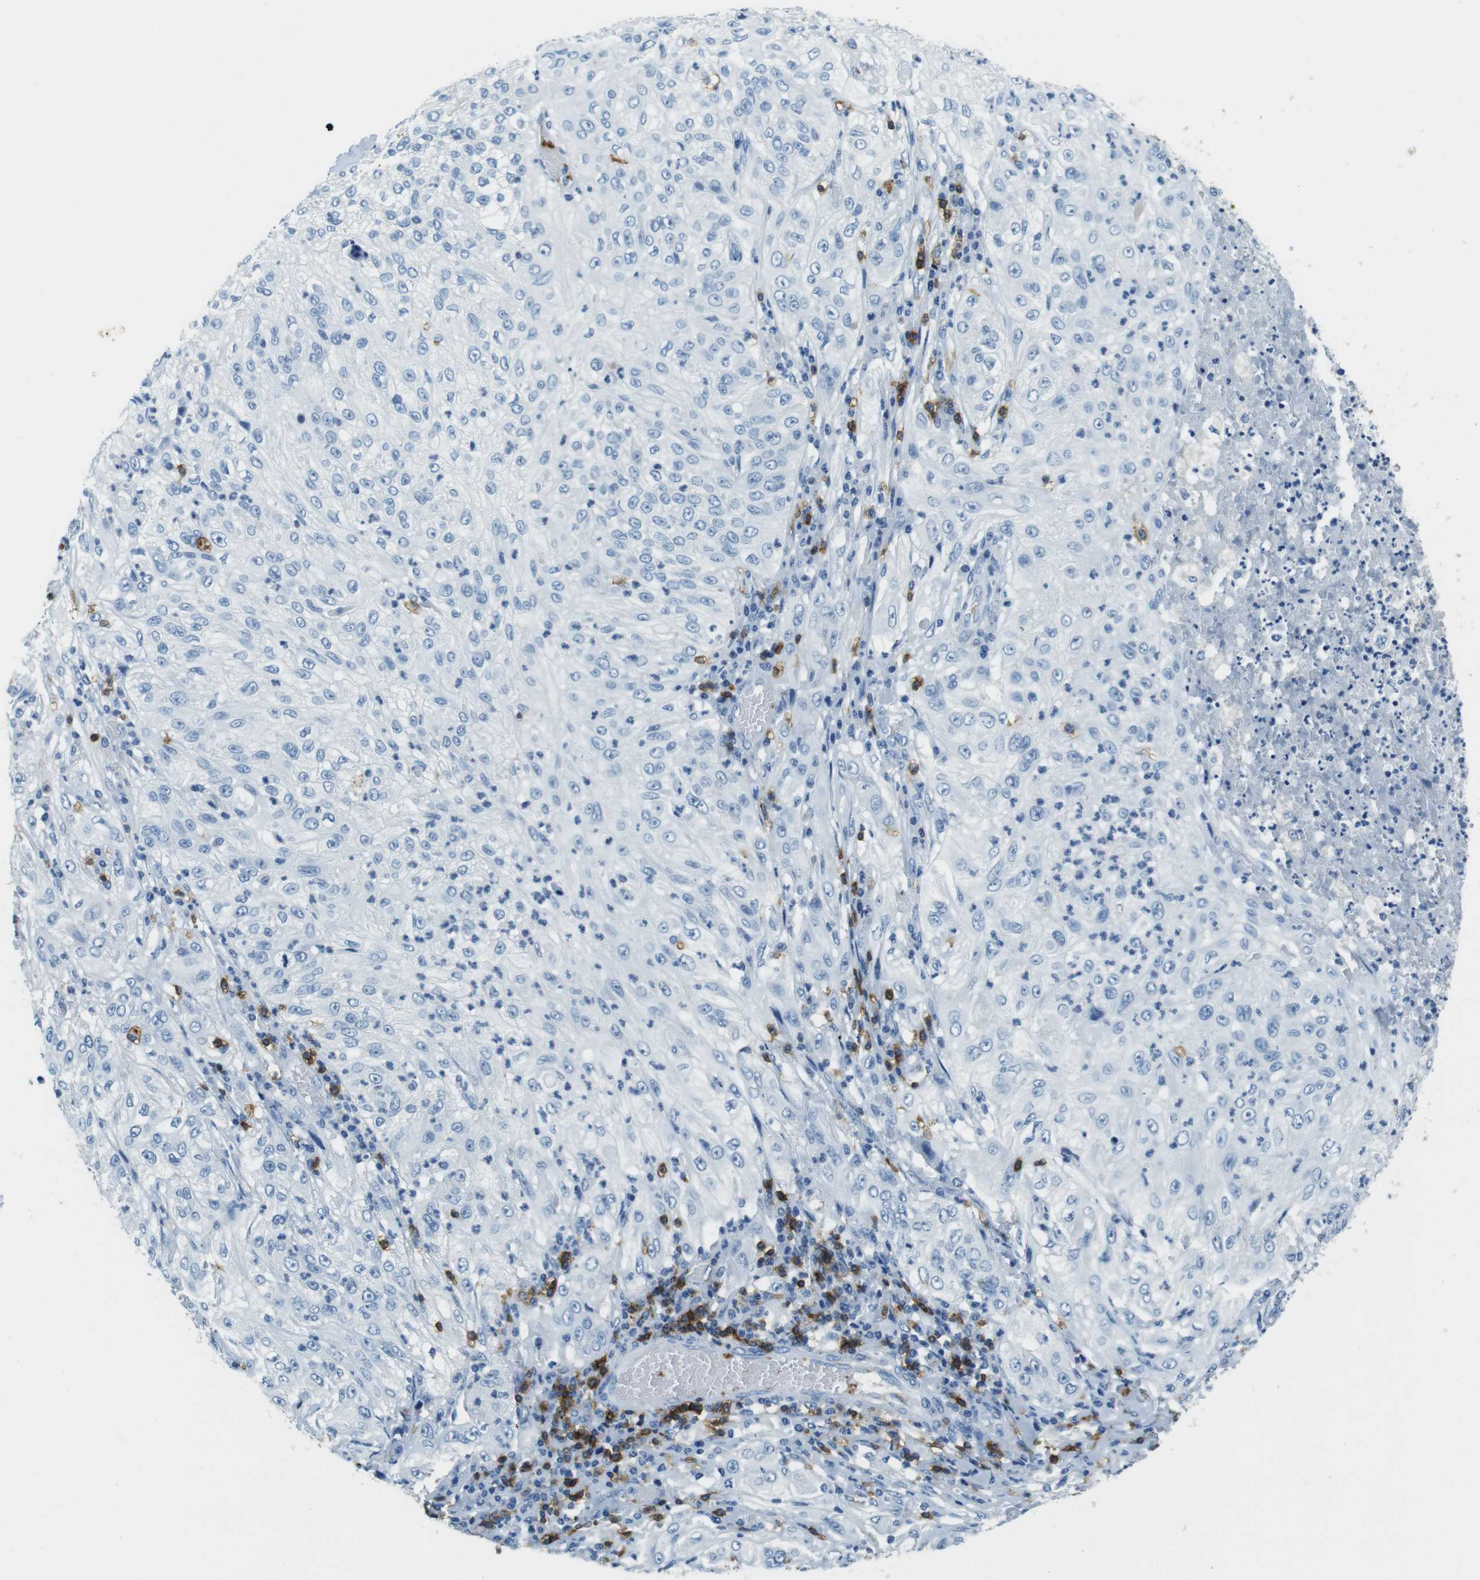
{"staining": {"intensity": "negative", "quantity": "none", "location": "none"}, "tissue": "lung cancer", "cell_type": "Tumor cells", "image_type": "cancer", "snomed": [{"axis": "morphology", "description": "Inflammation, NOS"}, {"axis": "morphology", "description": "Squamous cell carcinoma, NOS"}, {"axis": "topography", "description": "Lymph node"}, {"axis": "topography", "description": "Soft tissue"}, {"axis": "topography", "description": "Lung"}], "caption": "This micrograph is of squamous cell carcinoma (lung) stained with immunohistochemistry to label a protein in brown with the nuclei are counter-stained blue. There is no staining in tumor cells. (DAB IHC visualized using brightfield microscopy, high magnification).", "gene": "LAT", "patient": {"sex": "male", "age": 66}}